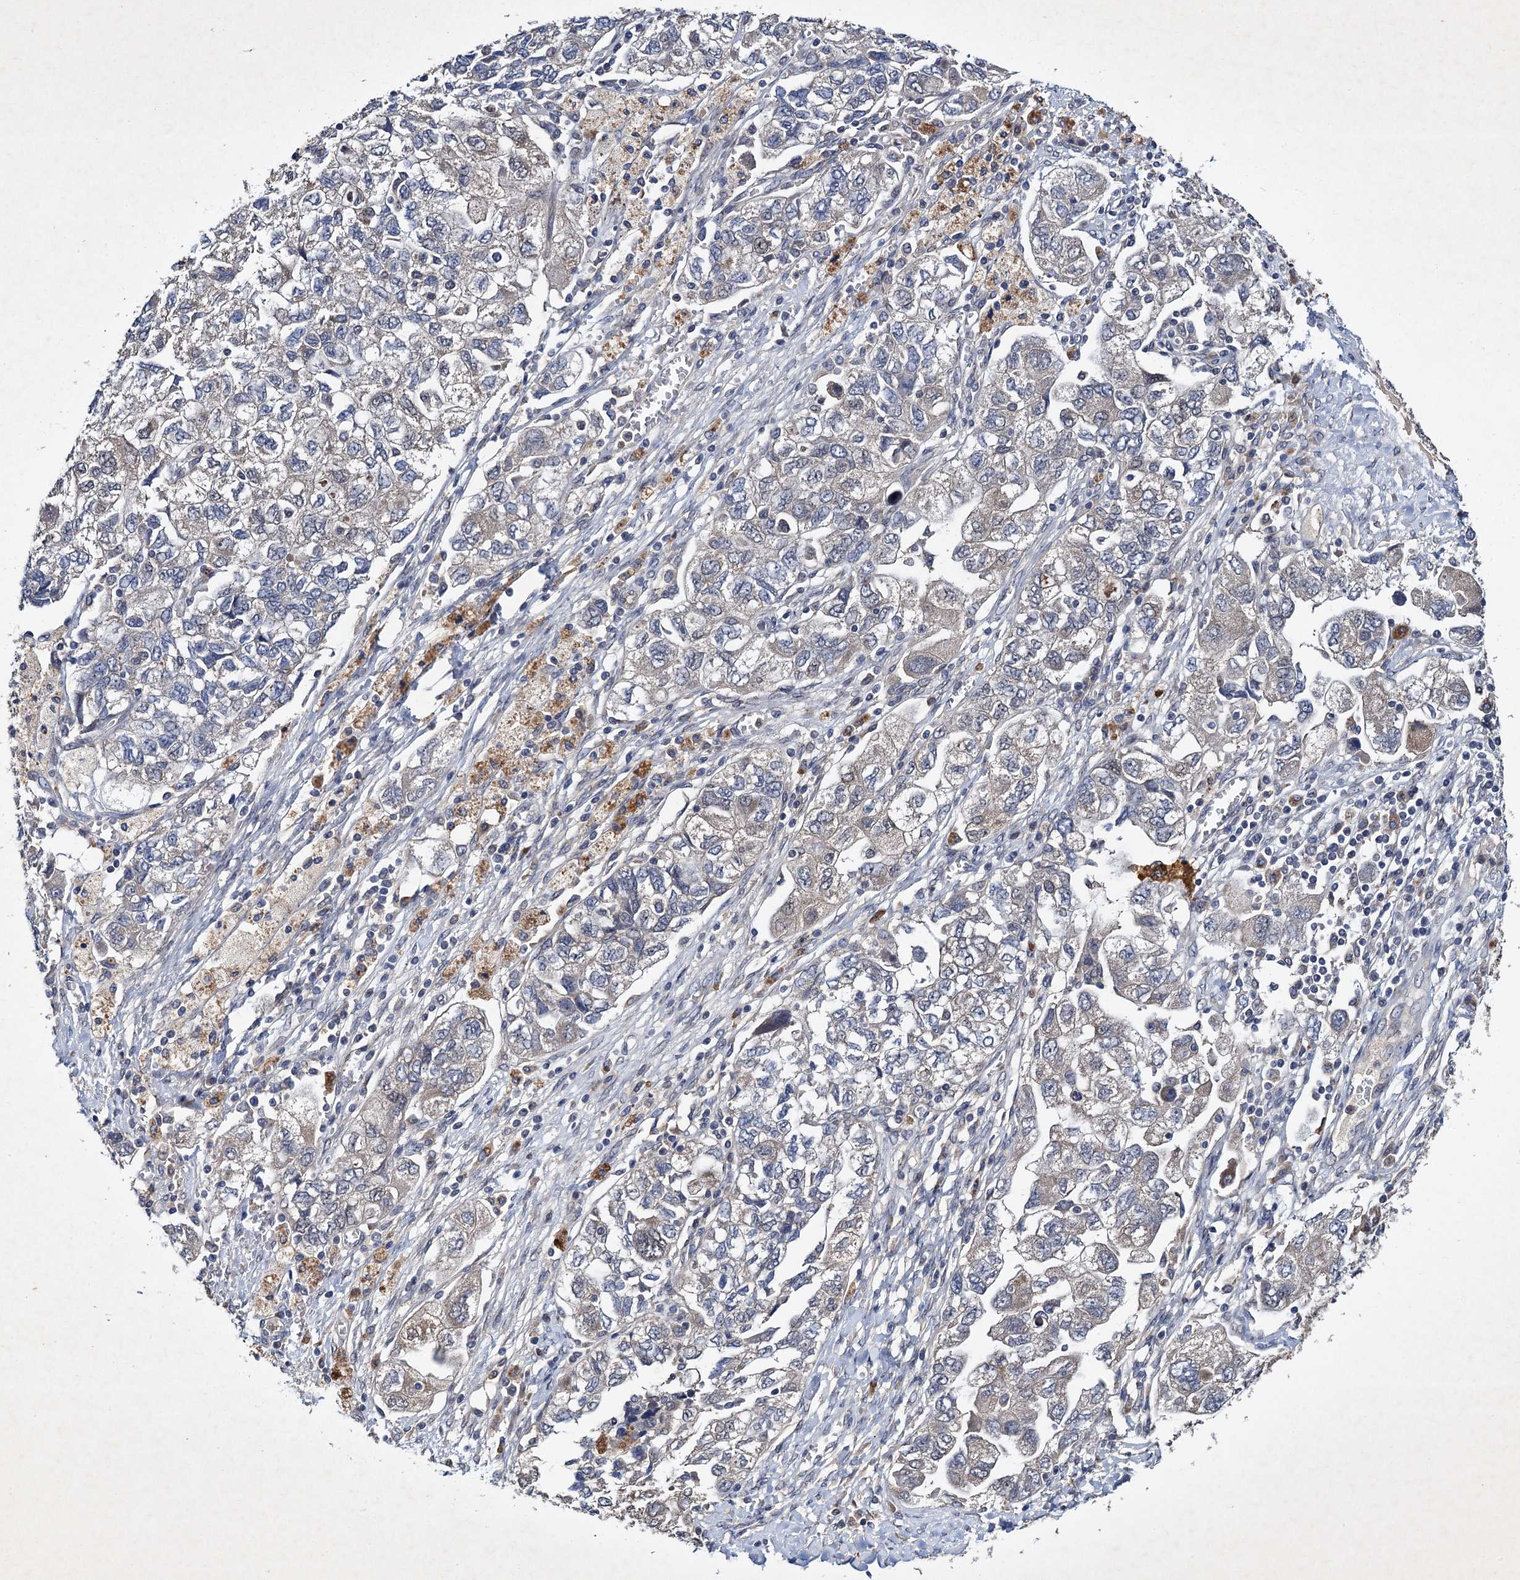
{"staining": {"intensity": "negative", "quantity": "none", "location": "none"}, "tissue": "ovarian cancer", "cell_type": "Tumor cells", "image_type": "cancer", "snomed": [{"axis": "morphology", "description": "Carcinoma, NOS"}, {"axis": "morphology", "description": "Cystadenocarcinoma, serous, NOS"}, {"axis": "topography", "description": "Ovary"}], "caption": "Micrograph shows no protein expression in tumor cells of ovarian carcinoma tissue.", "gene": "TMEM39B", "patient": {"sex": "female", "age": 69}}